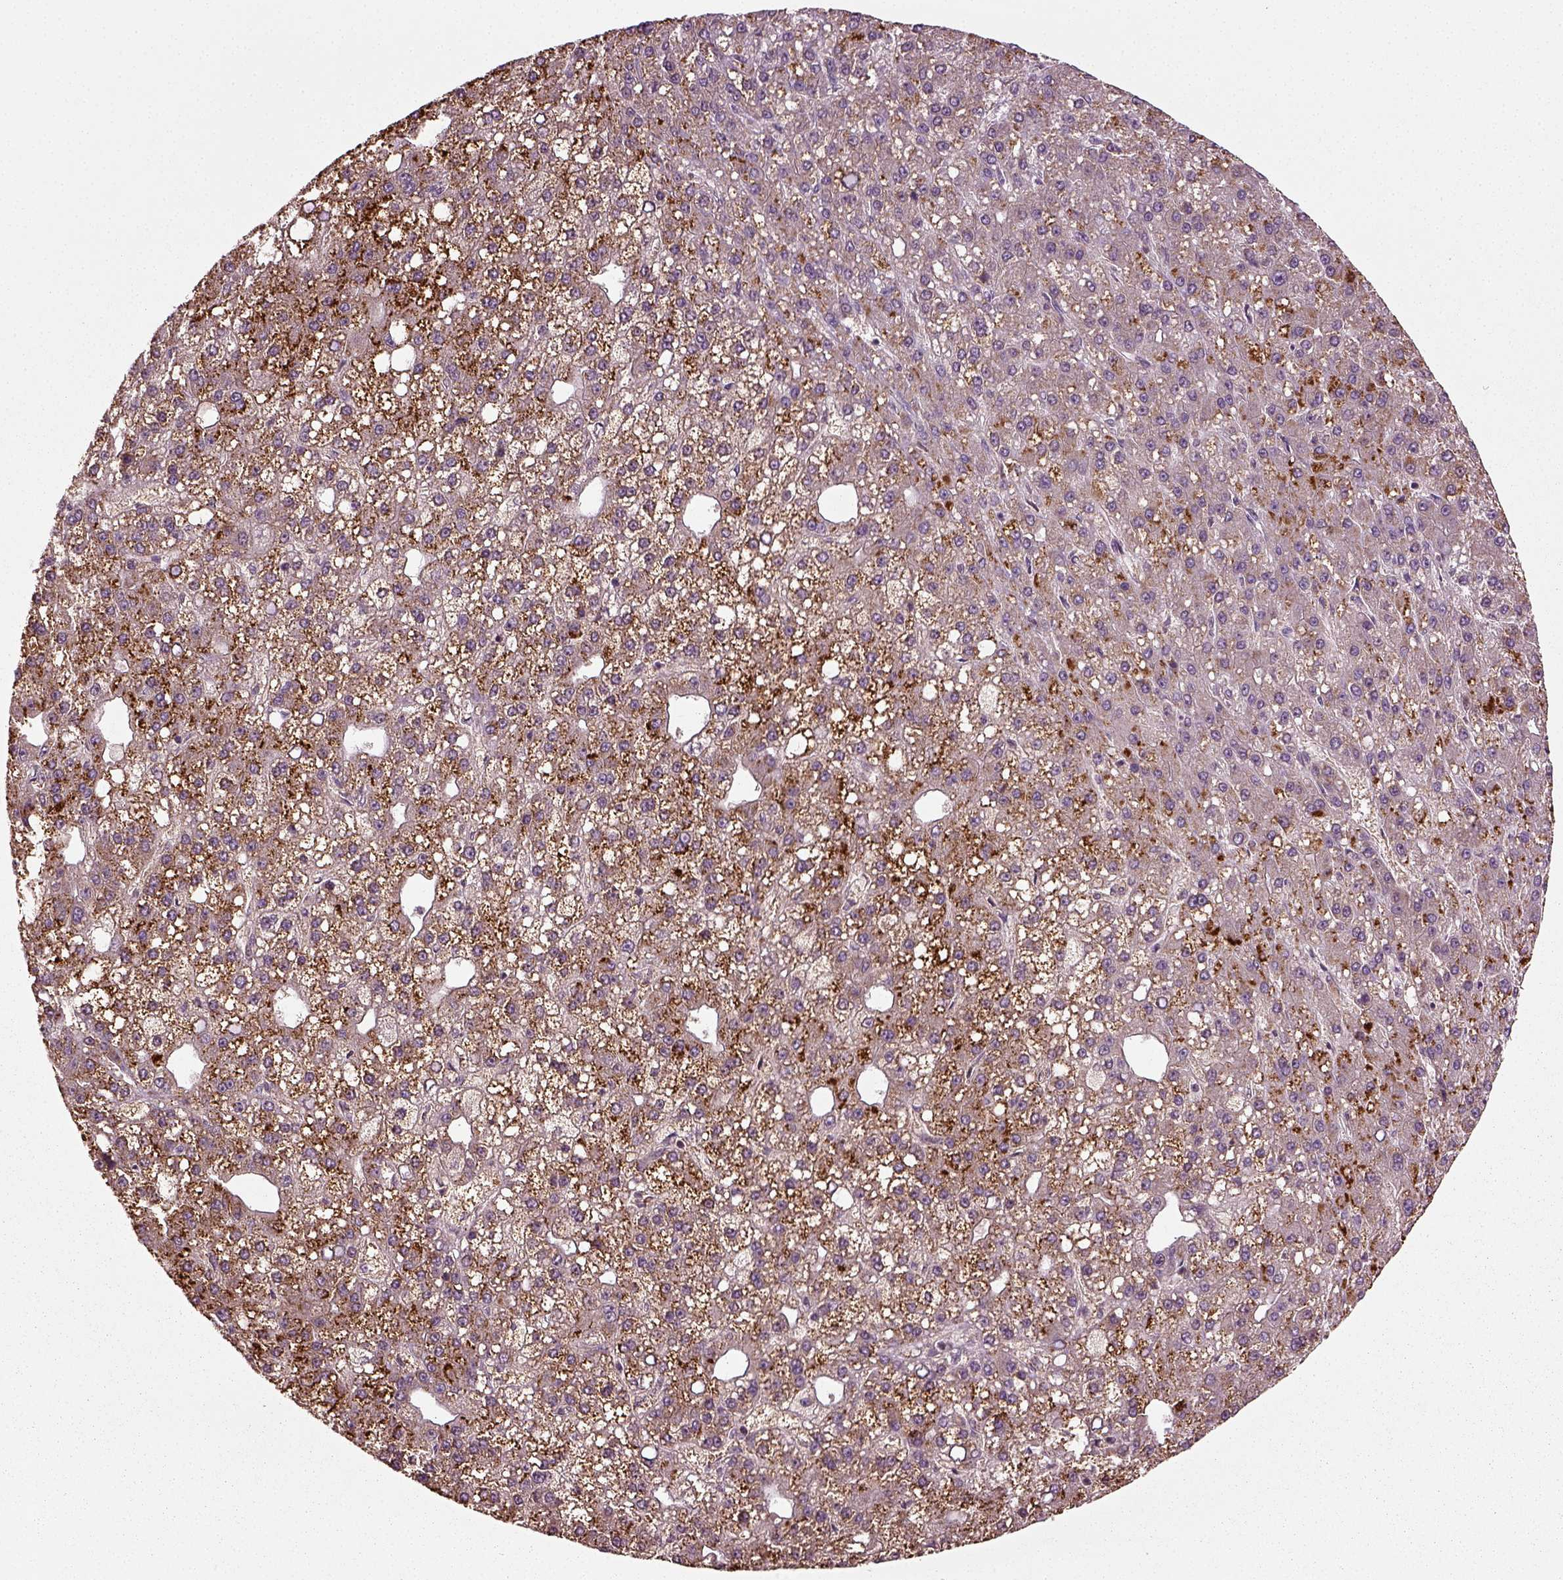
{"staining": {"intensity": "strong", "quantity": ">75%", "location": "cytoplasmic/membranous"}, "tissue": "liver cancer", "cell_type": "Tumor cells", "image_type": "cancer", "snomed": [{"axis": "morphology", "description": "Carcinoma, Hepatocellular, NOS"}, {"axis": "topography", "description": "Liver"}], "caption": "Immunohistochemical staining of hepatocellular carcinoma (liver) reveals high levels of strong cytoplasmic/membranous staining in about >75% of tumor cells.", "gene": "ERV3-1", "patient": {"sex": "male", "age": 67}}